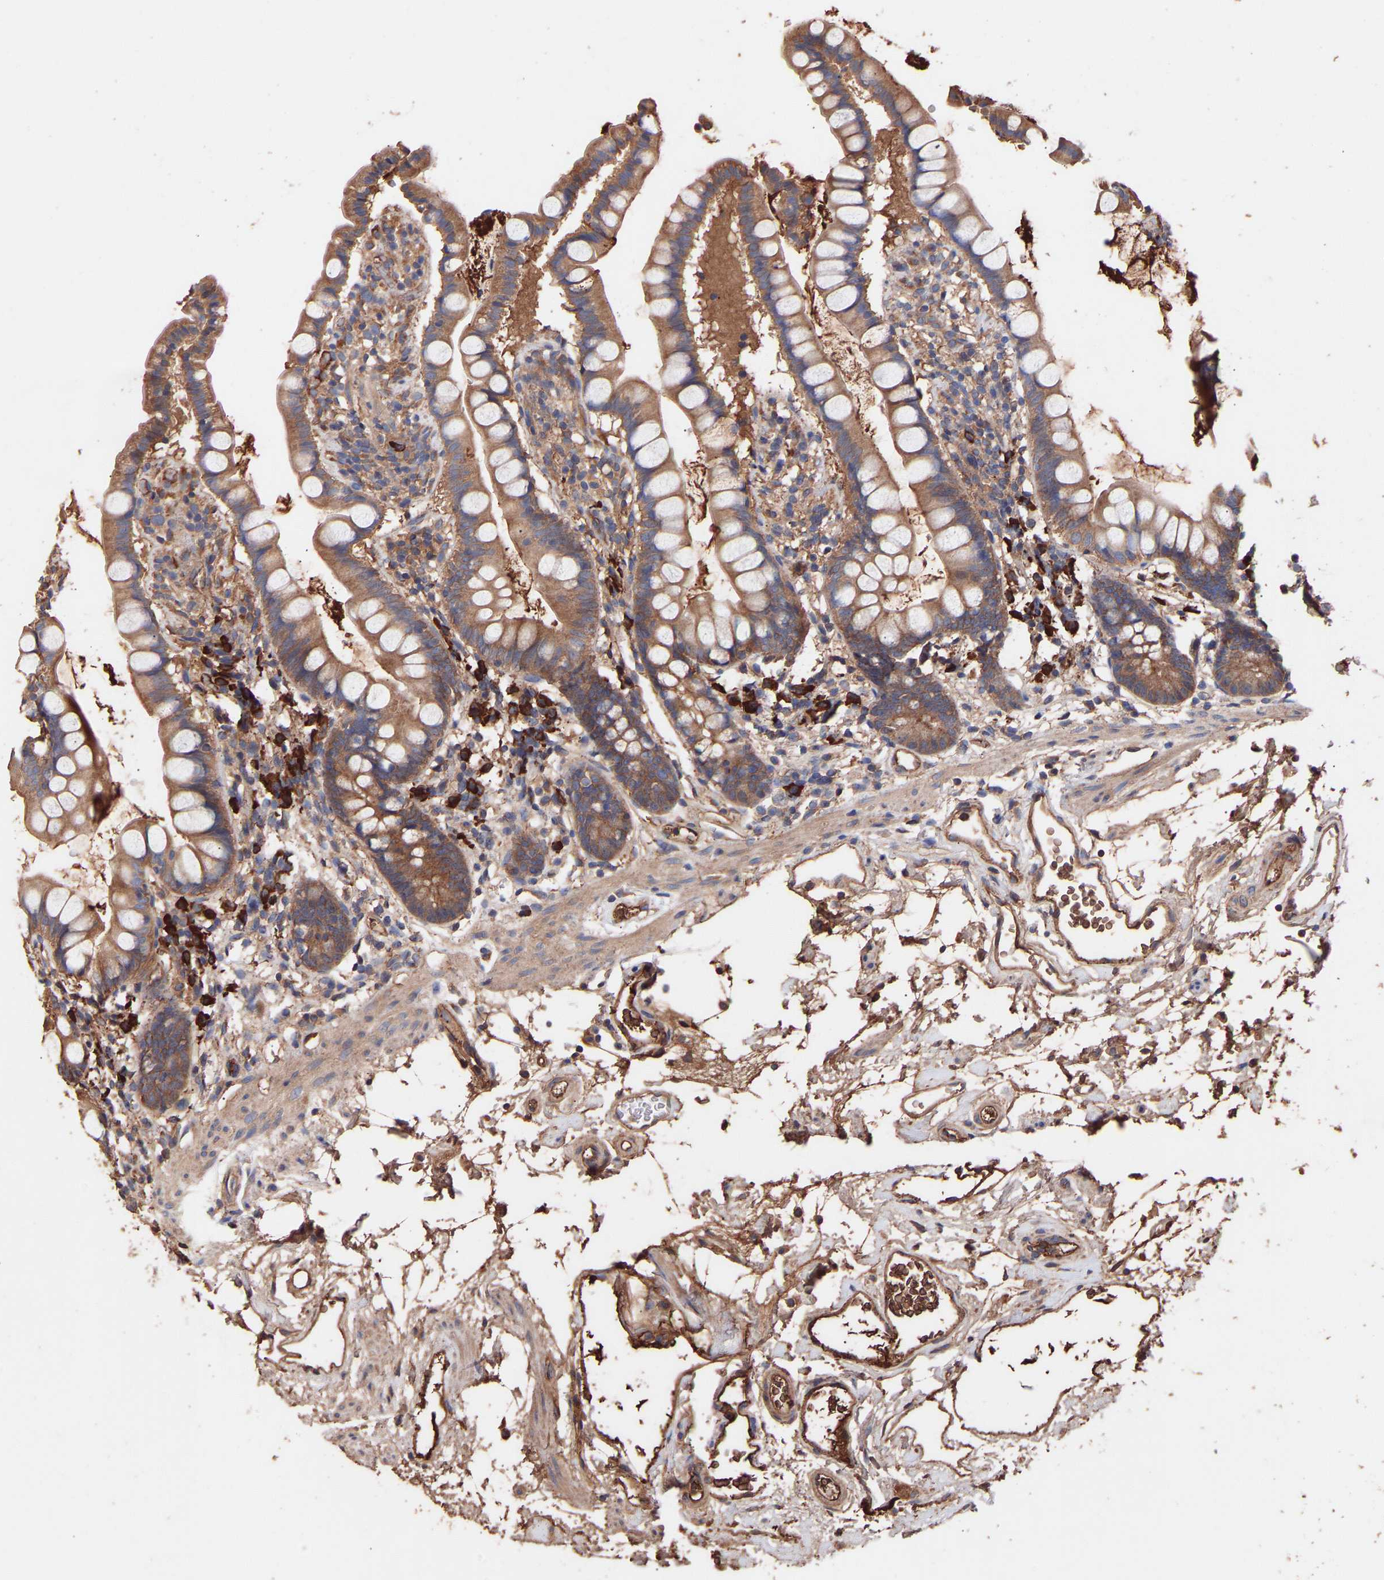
{"staining": {"intensity": "moderate", "quantity": ">75%", "location": "cytoplasmic/membranous"}, "tissue": "small intestine", "cell_type": "Glandular cells", "image_type": "normal", "snomed": [{"axis": "morphology", "description": "Normal tissue, NOS"}, {"axis": "topography", "description": "Small intestine"}], "caption": "Protein analysis of unremarkable small intestine shows moderate cytoplasmic/membranous expression in approximately >75% of glandular cells. Nuclei are stained in blue.", "gene": "TMEM268", "patient": {"sex": "female", "age": 84}}